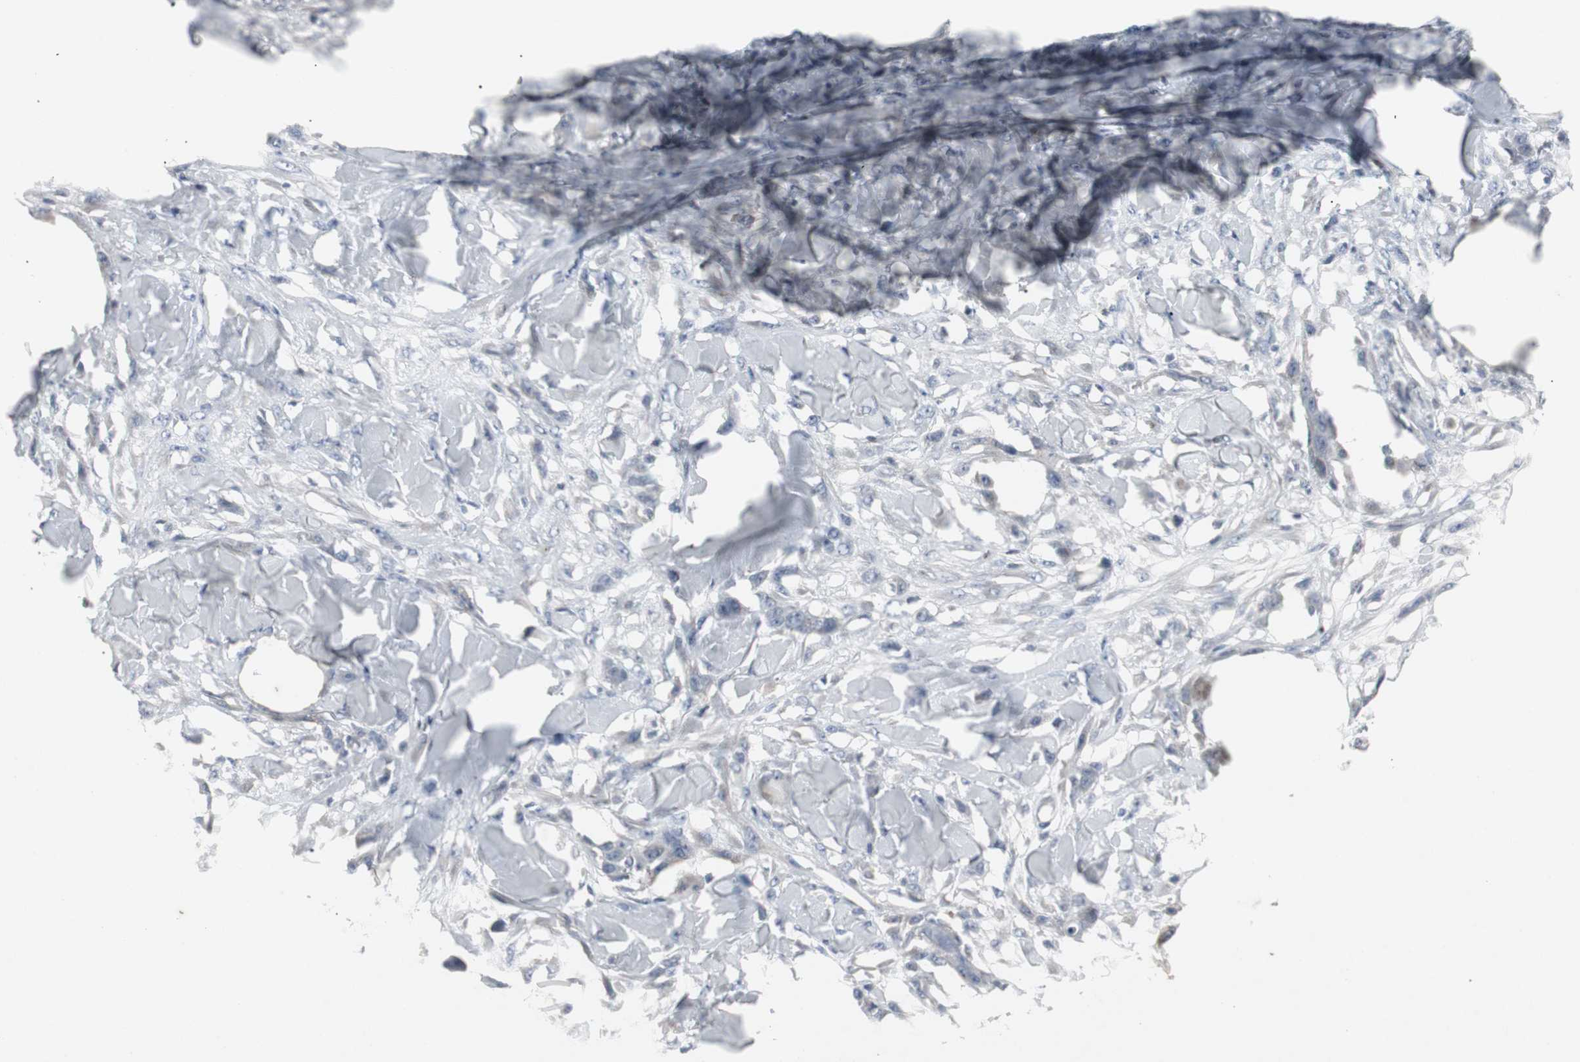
{"staining": {"intensity": "negative", "quantity": "none", "location": "none"}, "tissue": "skin cancer", "cell_type": "Tumor cells", "image_type": "cancer", "snomed": [{"axis": "morphology", "description": "Normal tissue, NOS"}, {"axis": "morphology", "description": "Squamous cell carcinoma, NOS"}, {"axis": "topography", "description": "Skin"}], "caption": "Immunohistochemical staining of human skin squamous cell carcinoma displays no significant expression in tumor cells. Nuclei are stained in blue.", "gene": "ACAA1", "patient": {"sex": "female", "age": 59}}